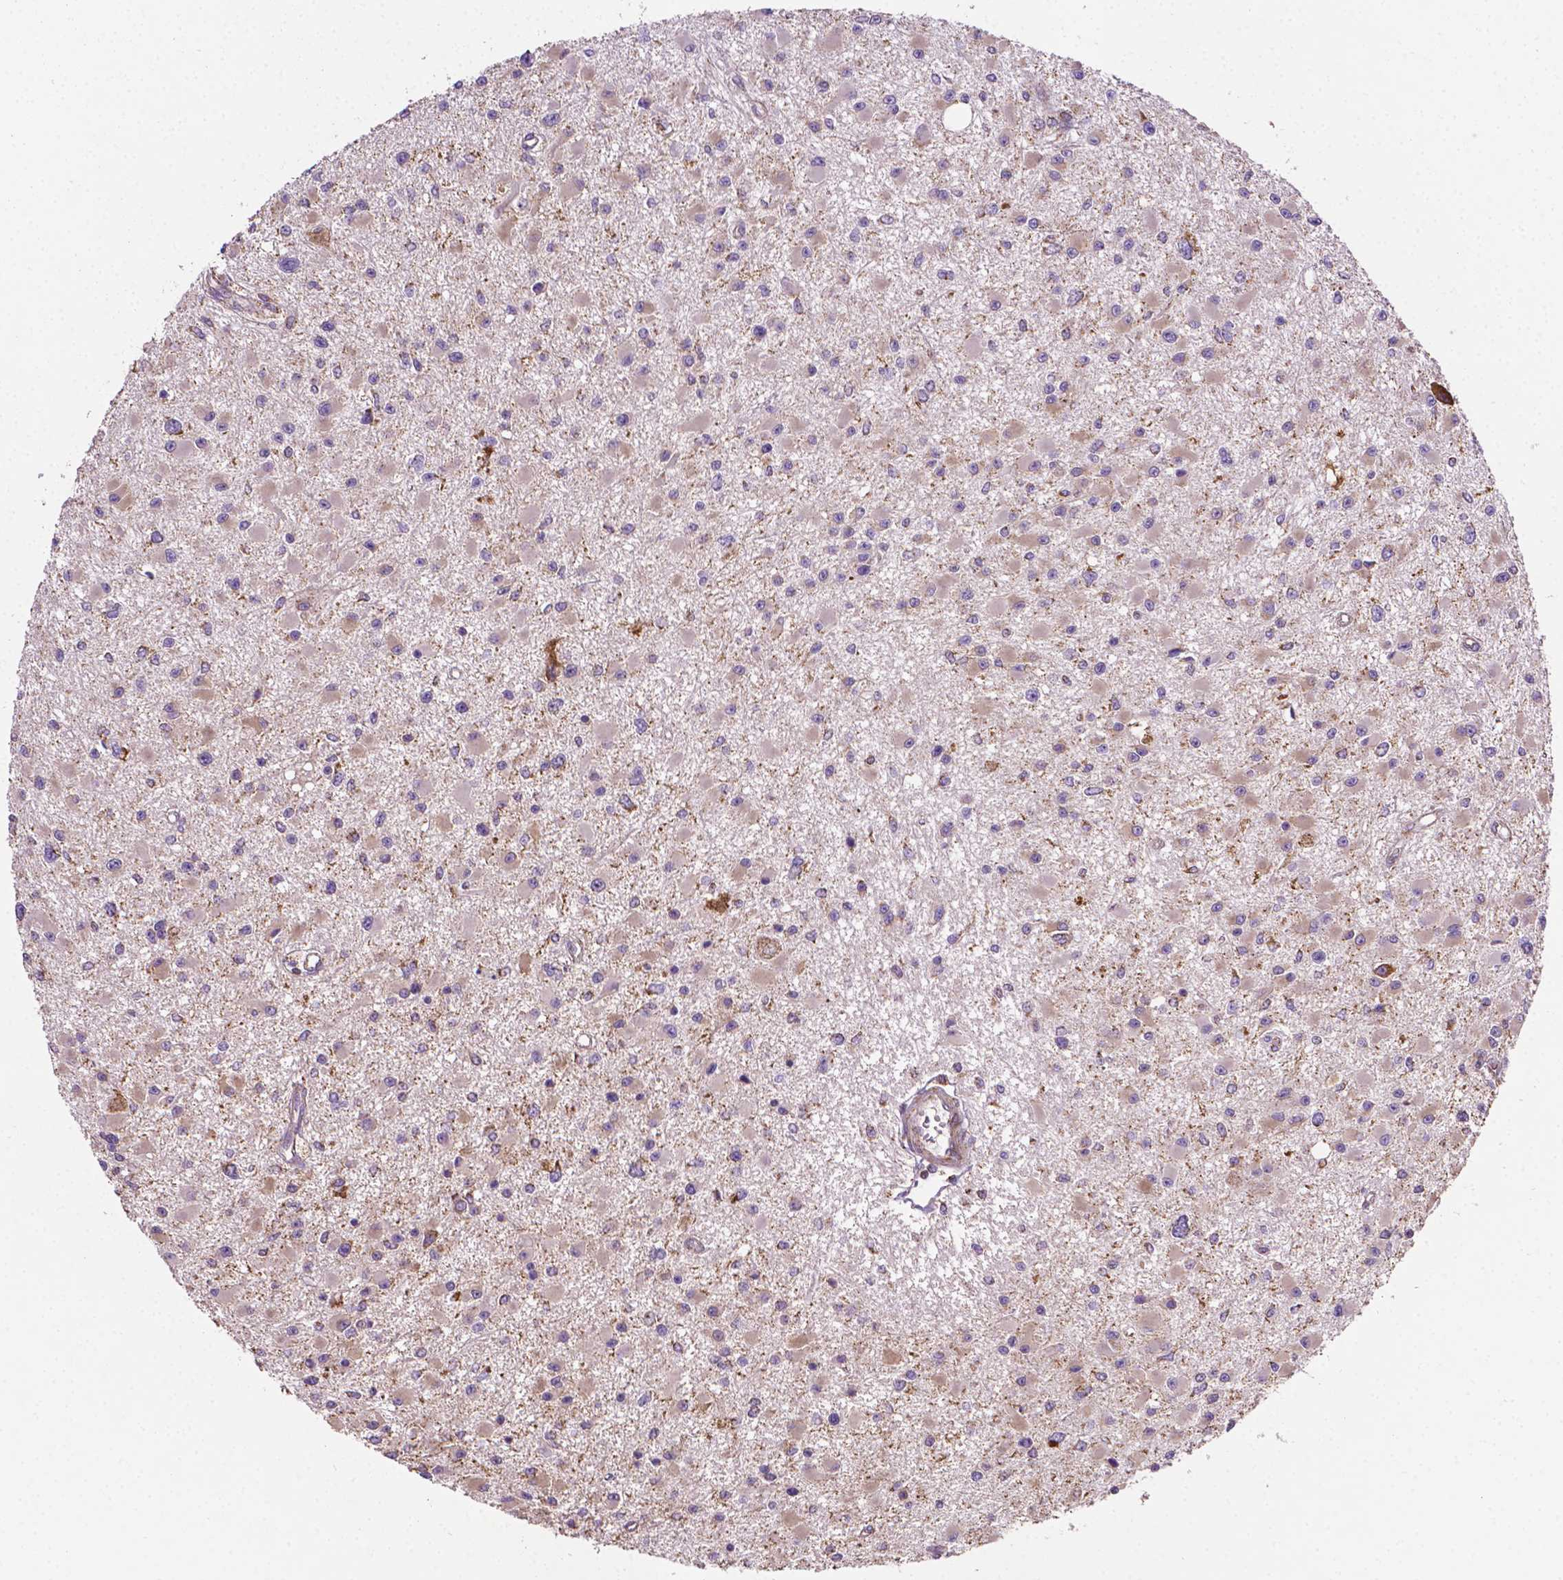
{"staining": {"intensity": "strong", "quantity": "25%-75%", "location": "cytoplasmic/membranous"}, "tissue": "glioma", "cell_type": "Tumor cells", "image_type": "cancer", "snomed": [{"axis": "morphology", "description": "Glioma, malignant, High grade"}, {"axis": "topography", "description": "Brain"}], "caption": "Strong cytoplasmic/membranous expression is appreciated in about 25%-75% of tumor cells in glioma.", "gene": "ILVBL", "patient": {"sex": "male", "age": 54}}